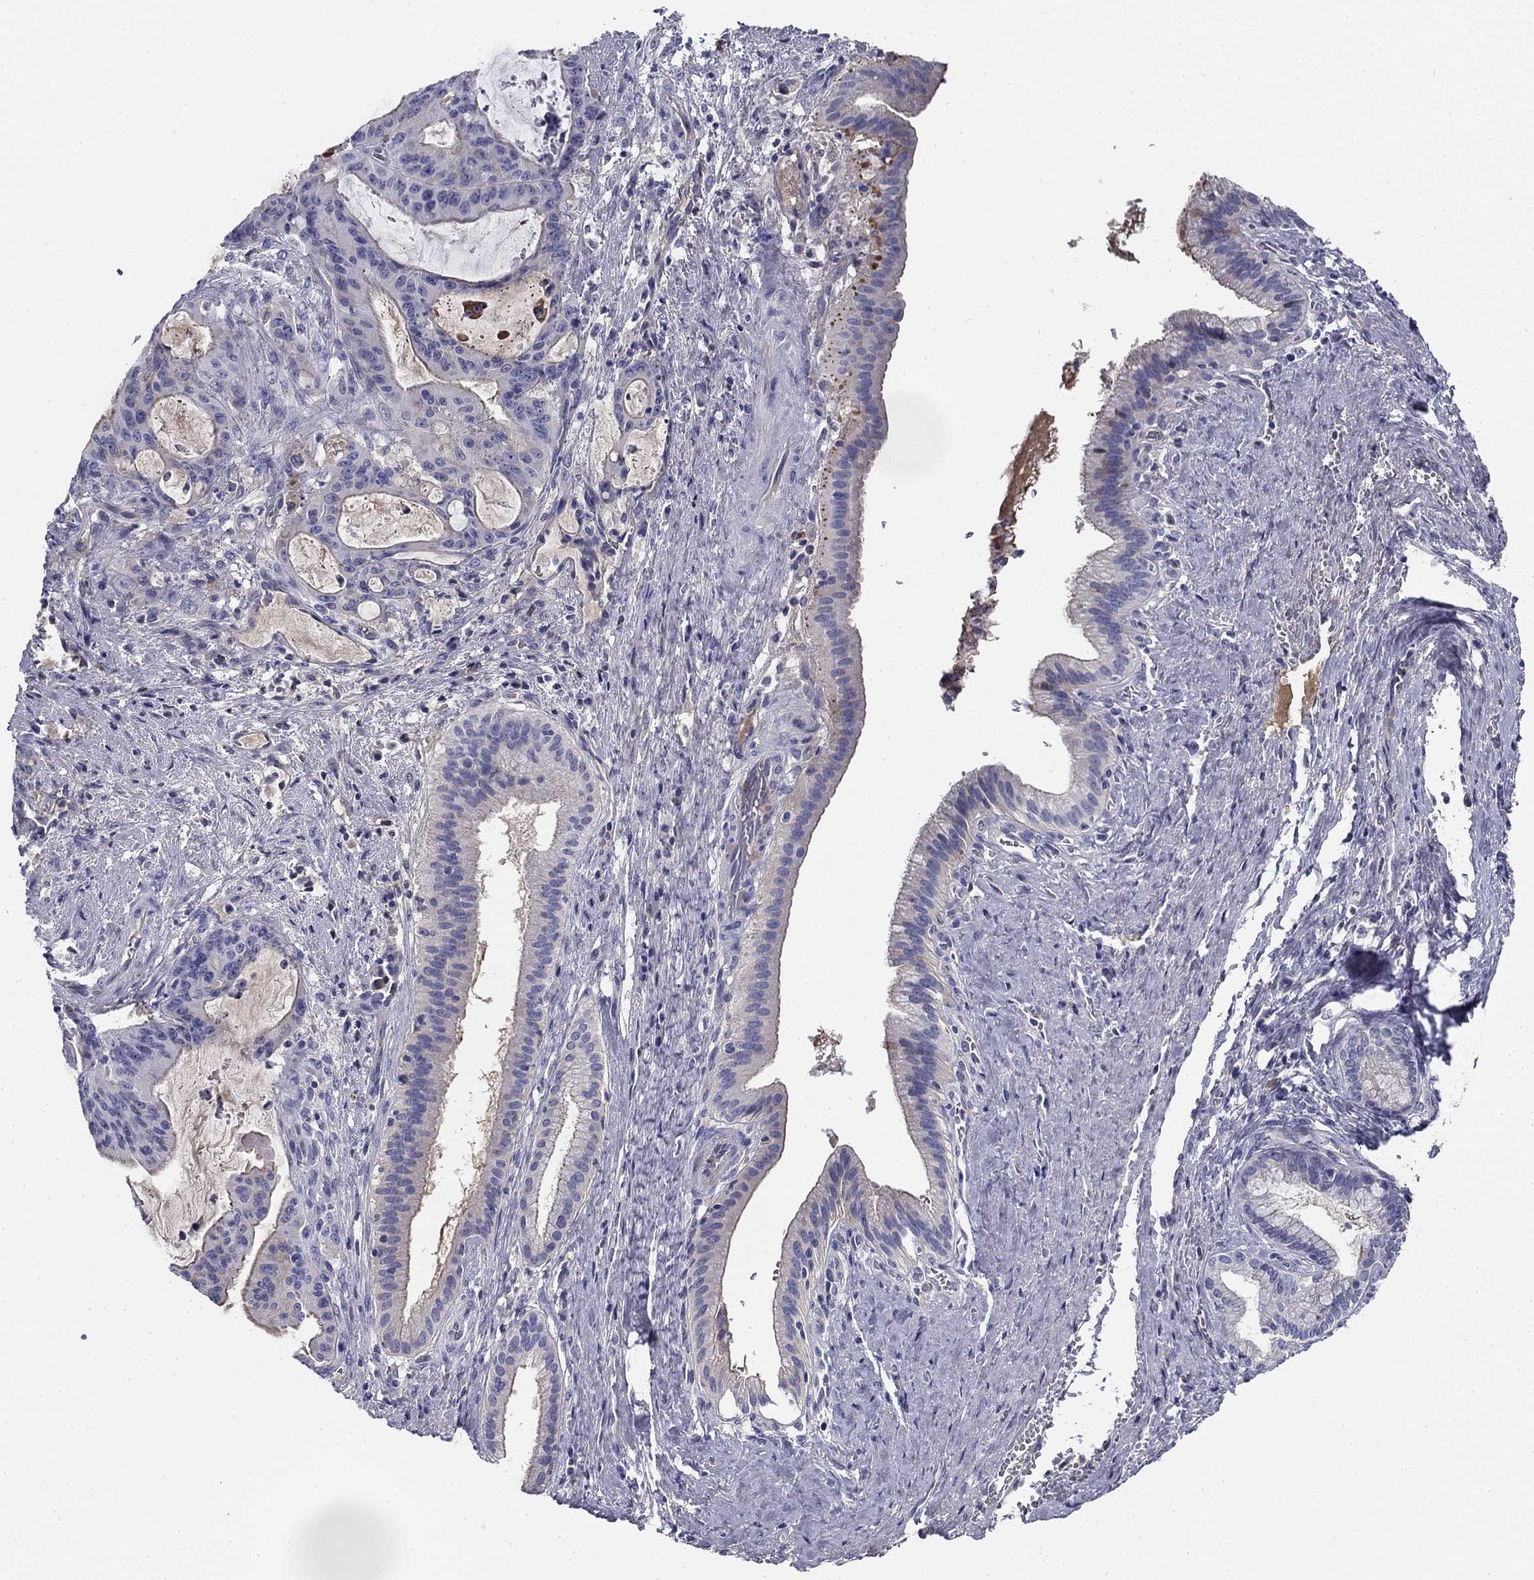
{"staining": {"intensity": "negative", "quantity": "none", "location": "none"}, "tissue": "liver cancer", "cell_type": "Tumor cells", "image_type": "cancer", "snomed": [{"axis": "morphology", "description": "Cholangiocarcinoma"}, {"axis": "topography", "description": "Liver"}], "caption": "A histopathology image of liver cancer (cholangiocarcinoma) stained for a protein displays no brown staining in tumor cells.", "gene": "CPLX4", "patient": {"sex": "female", "age": 73}}